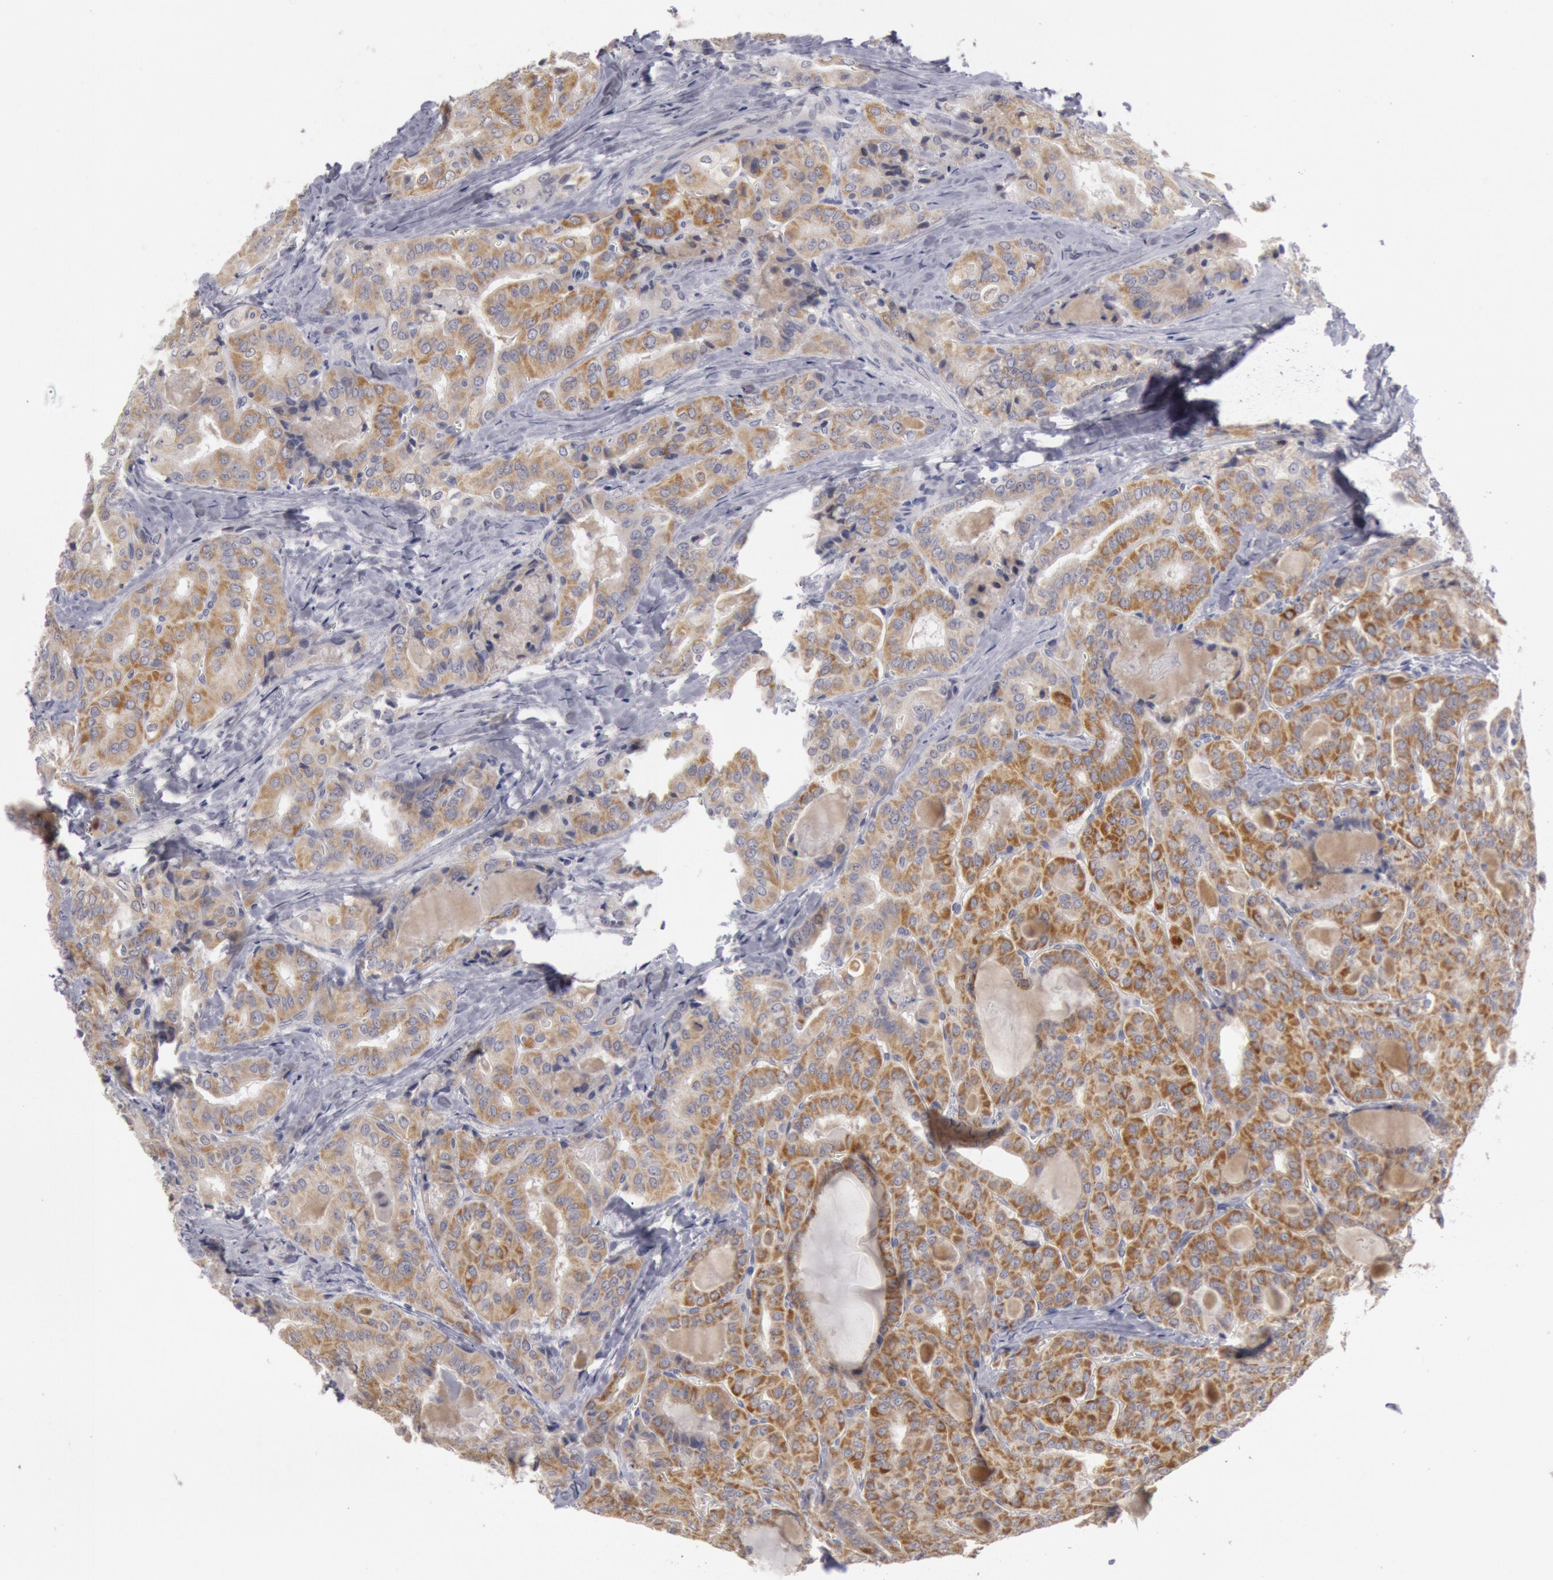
{"staining": {"intensity": "moderate", "quantity": ">75%", "location": "cytoplasmic/membranous"}, "tissue": "thyroid cancer", "cell_type": "Tumor cells", "image_type": "cancer", "snomed": [{"axis": "morphology", "description": "Papillary adenocarcinoma, NOS"}, {"axis": "topography", "description": "Thyroid gland"}], "caption": "Approximately >75% of tumor cells in human thyroid papillary adenocarcinoma exhibit moderate cytoplasmic/membranous protein expression as visualized by brown immunohistochemical staining.", "gene": "JOSD1", "patient": {"sex": "female", "age": 71}}